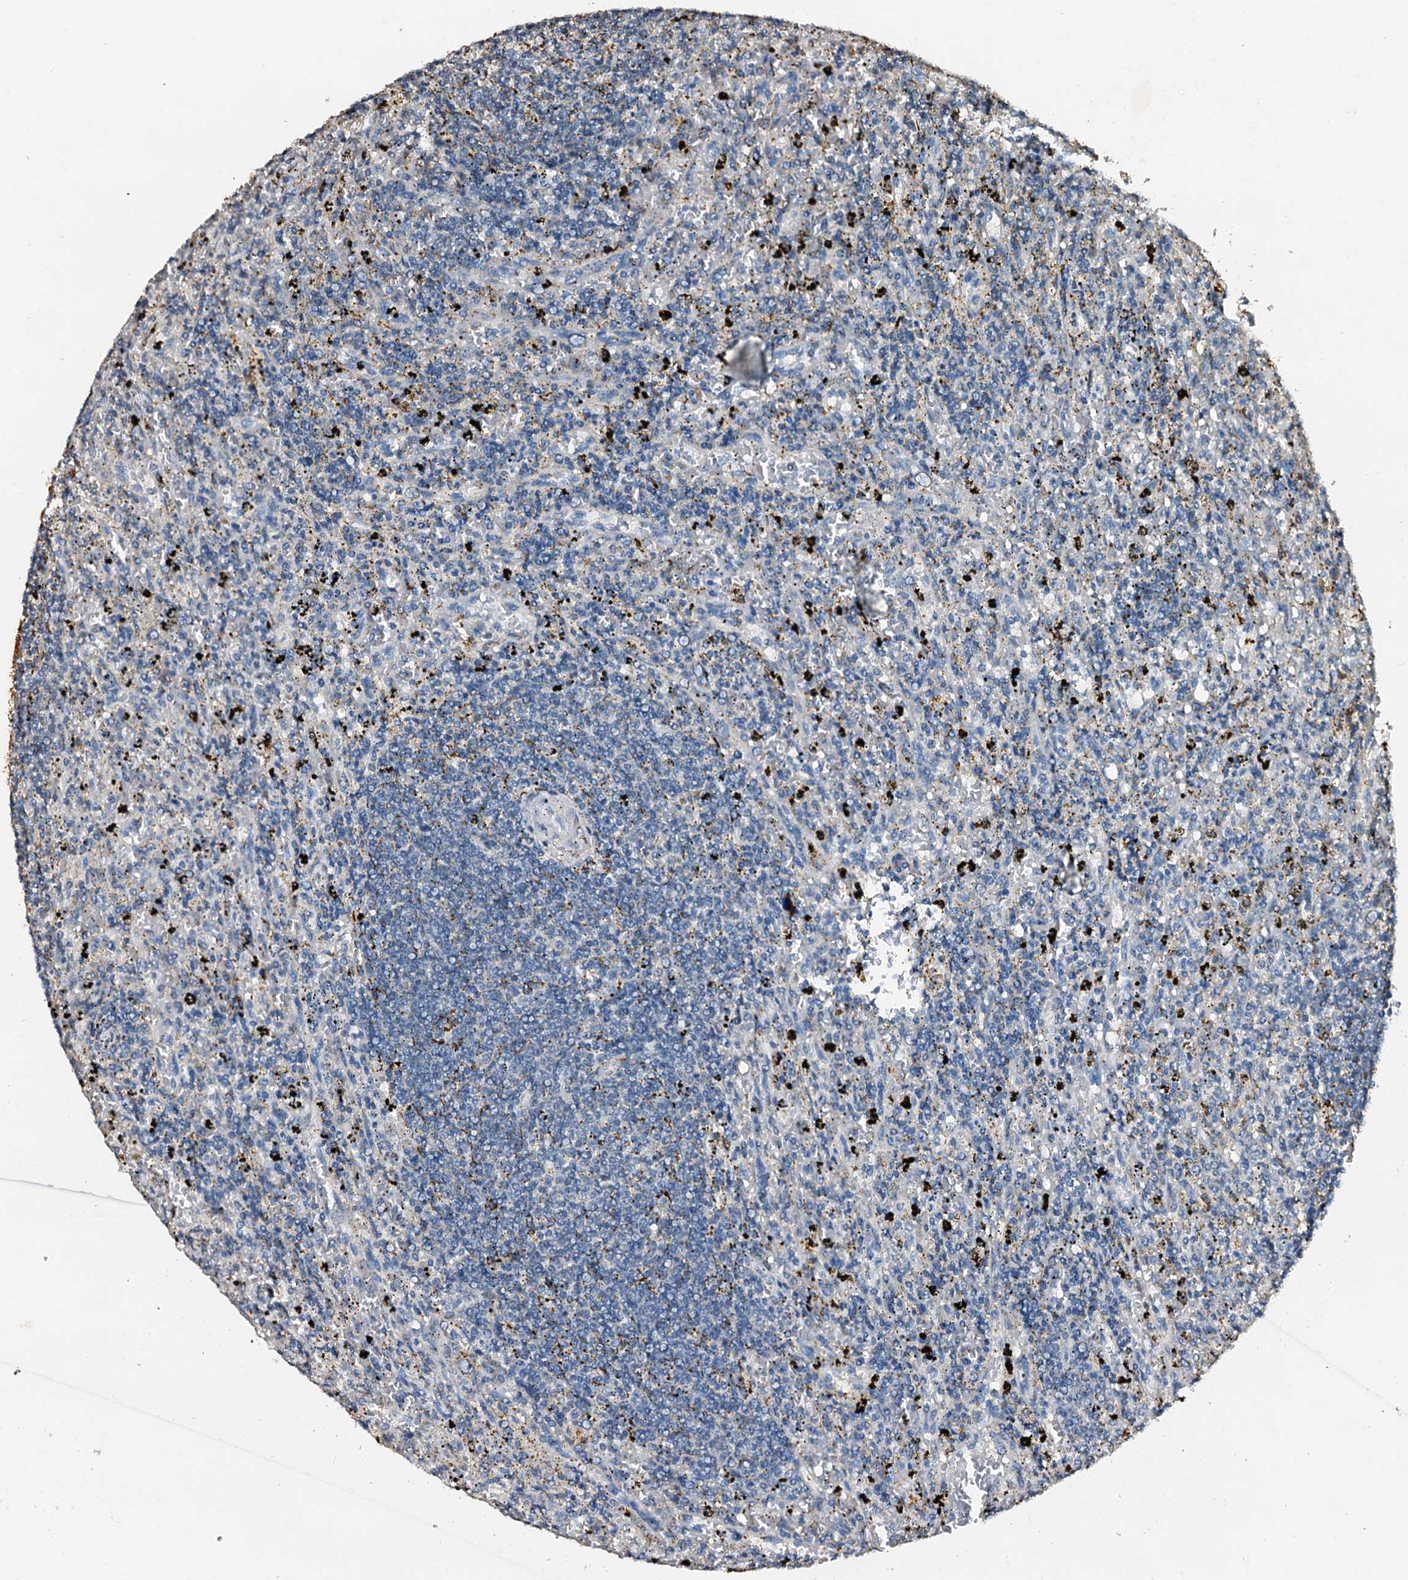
{"staining": {"intensity": "strong", "quantity": "<25%", "location": "cytoplasmic/membranous"}, "tissue": "lymphoma", "cell_type": "Tumor cells", "image_type": "cancer", "snomed": [{"axis": "morphology", "description": "Malignant lymphoma, non-Hodgkin's type, Low grade"}, {"axis": "topography", "description": "Spleen"}], "caption": "Human lymphoma stained with a brown dye exhibits strong cytoplasmic/membranous positive staining in about <25% of tumor cells.", "gene": "MAOB", "patient": {"sex": "male", "age": 76}}